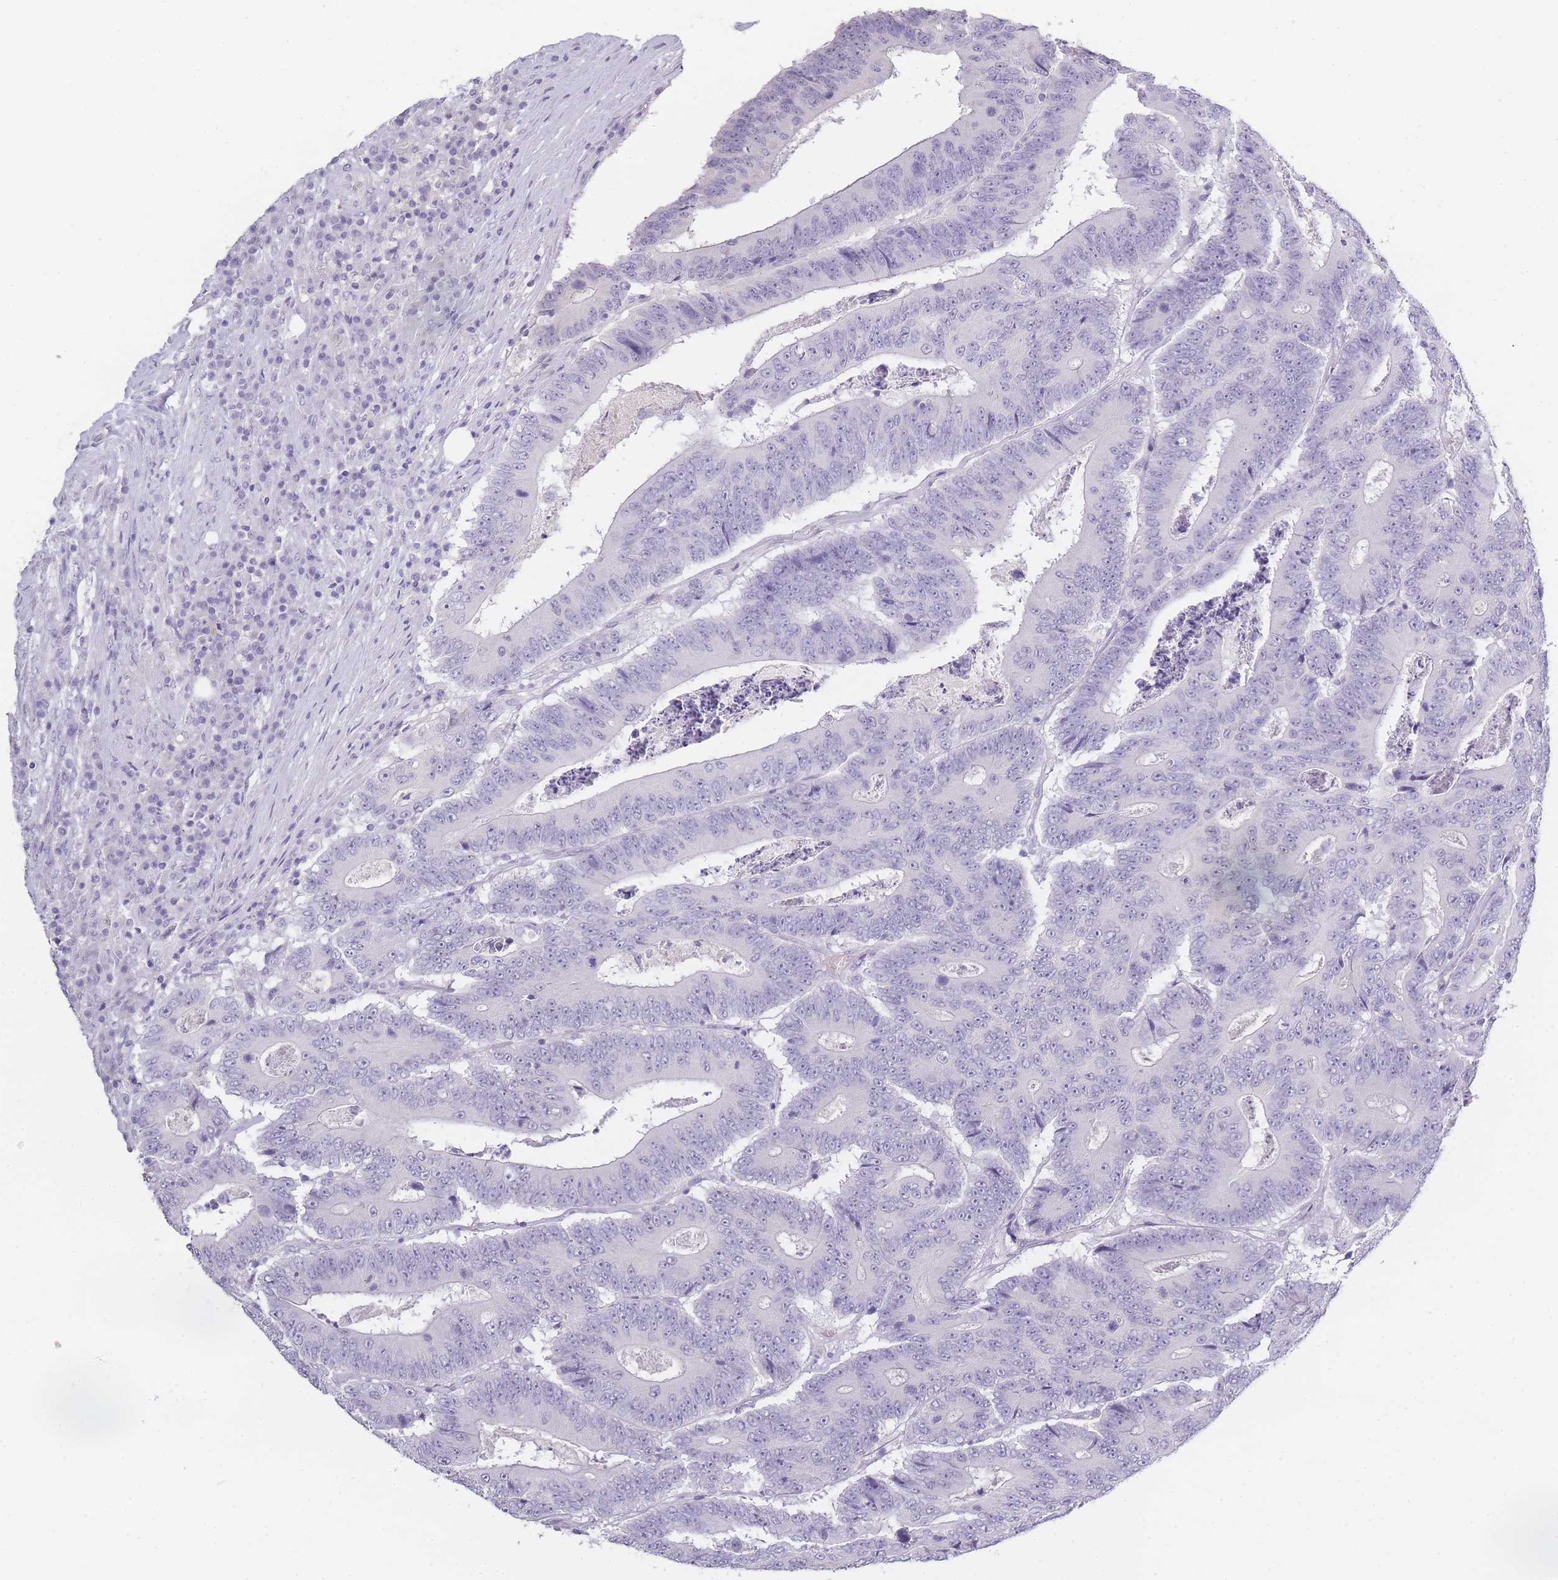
{"staining": {"intensity": "negative", "quantity": "none", "location": "none"}, "tissue": "colorectal cancer", "cell_type": "Tumor cells", "image_type": "cancer", "snomed": [{"axis": "morphology", "description": "Adenocarcinoma, NOS"}, {"axis": "topography", "description": "Colon"}], "caption": "The micrograph shows no staining of tumor cells in adenocarcinoma (colorectal).", "gene": "INS", "patient": {"sex": "male", "age": 83}}